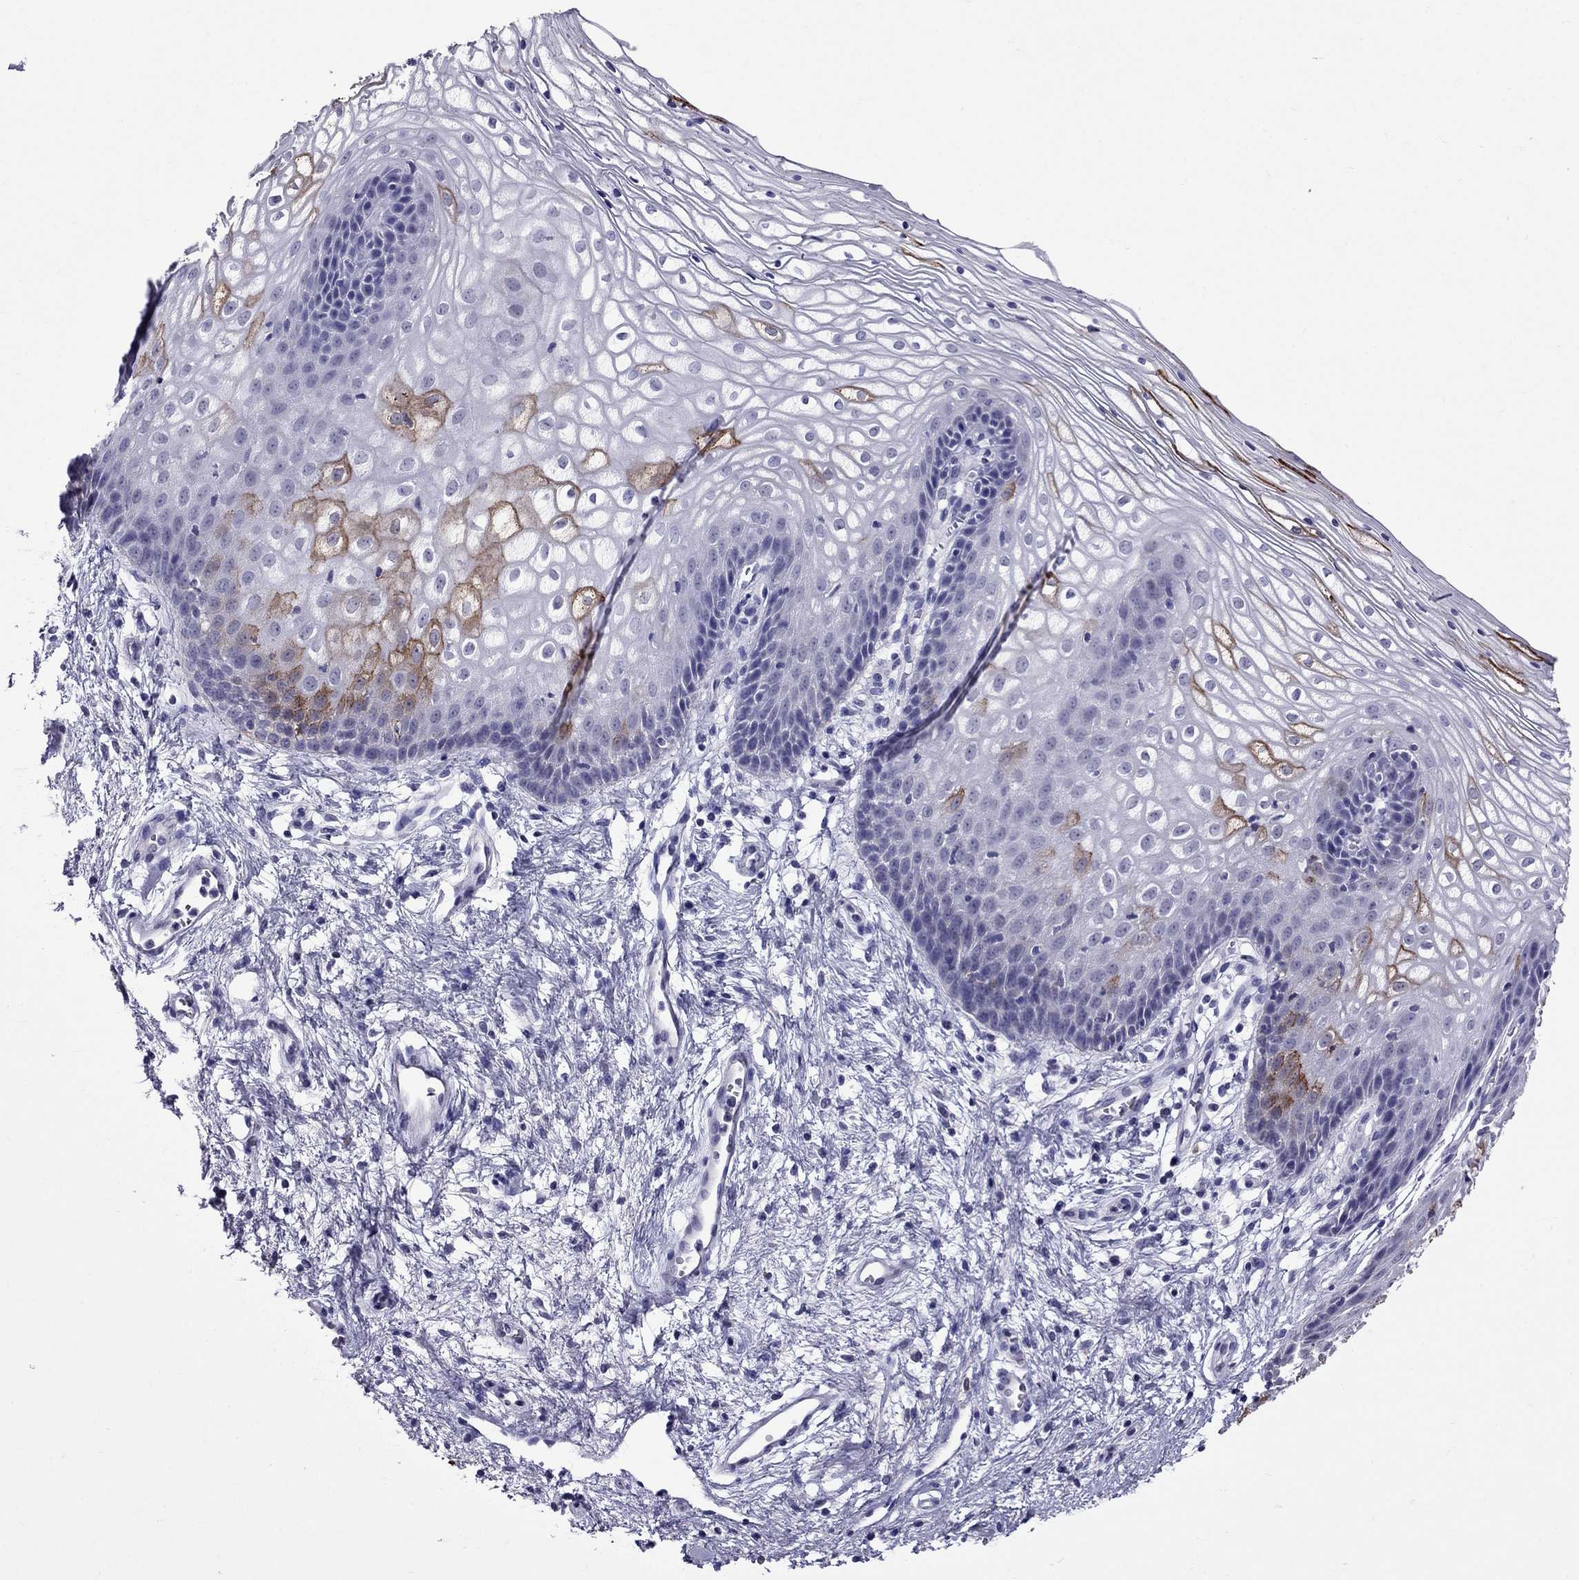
{"staining": {"intensity": "strong", "quantity": "<25%", "location": "cytoplasmic/membranous"}, "tissue": "vagina", "cell_type": "Squamous epithelial cells", "image_type": "normal", "snomed": [{"axis": "morphology", "description": "Normal tissue, NOS"}, {"axis": "topography", "description": "Vagina"}], "caption": "Vagina stained with DAB immunohistochemistry shows medium levels of strong cytoplasmic/membranous staining in about <25% of squamous epithelial cells. (Stains: DAB in brown, nuclei in blue, Microscopy: brightfield microscopy at high magnification).", "gene": "OLFM4", "patient": {"sex": "female", "age": 34}}